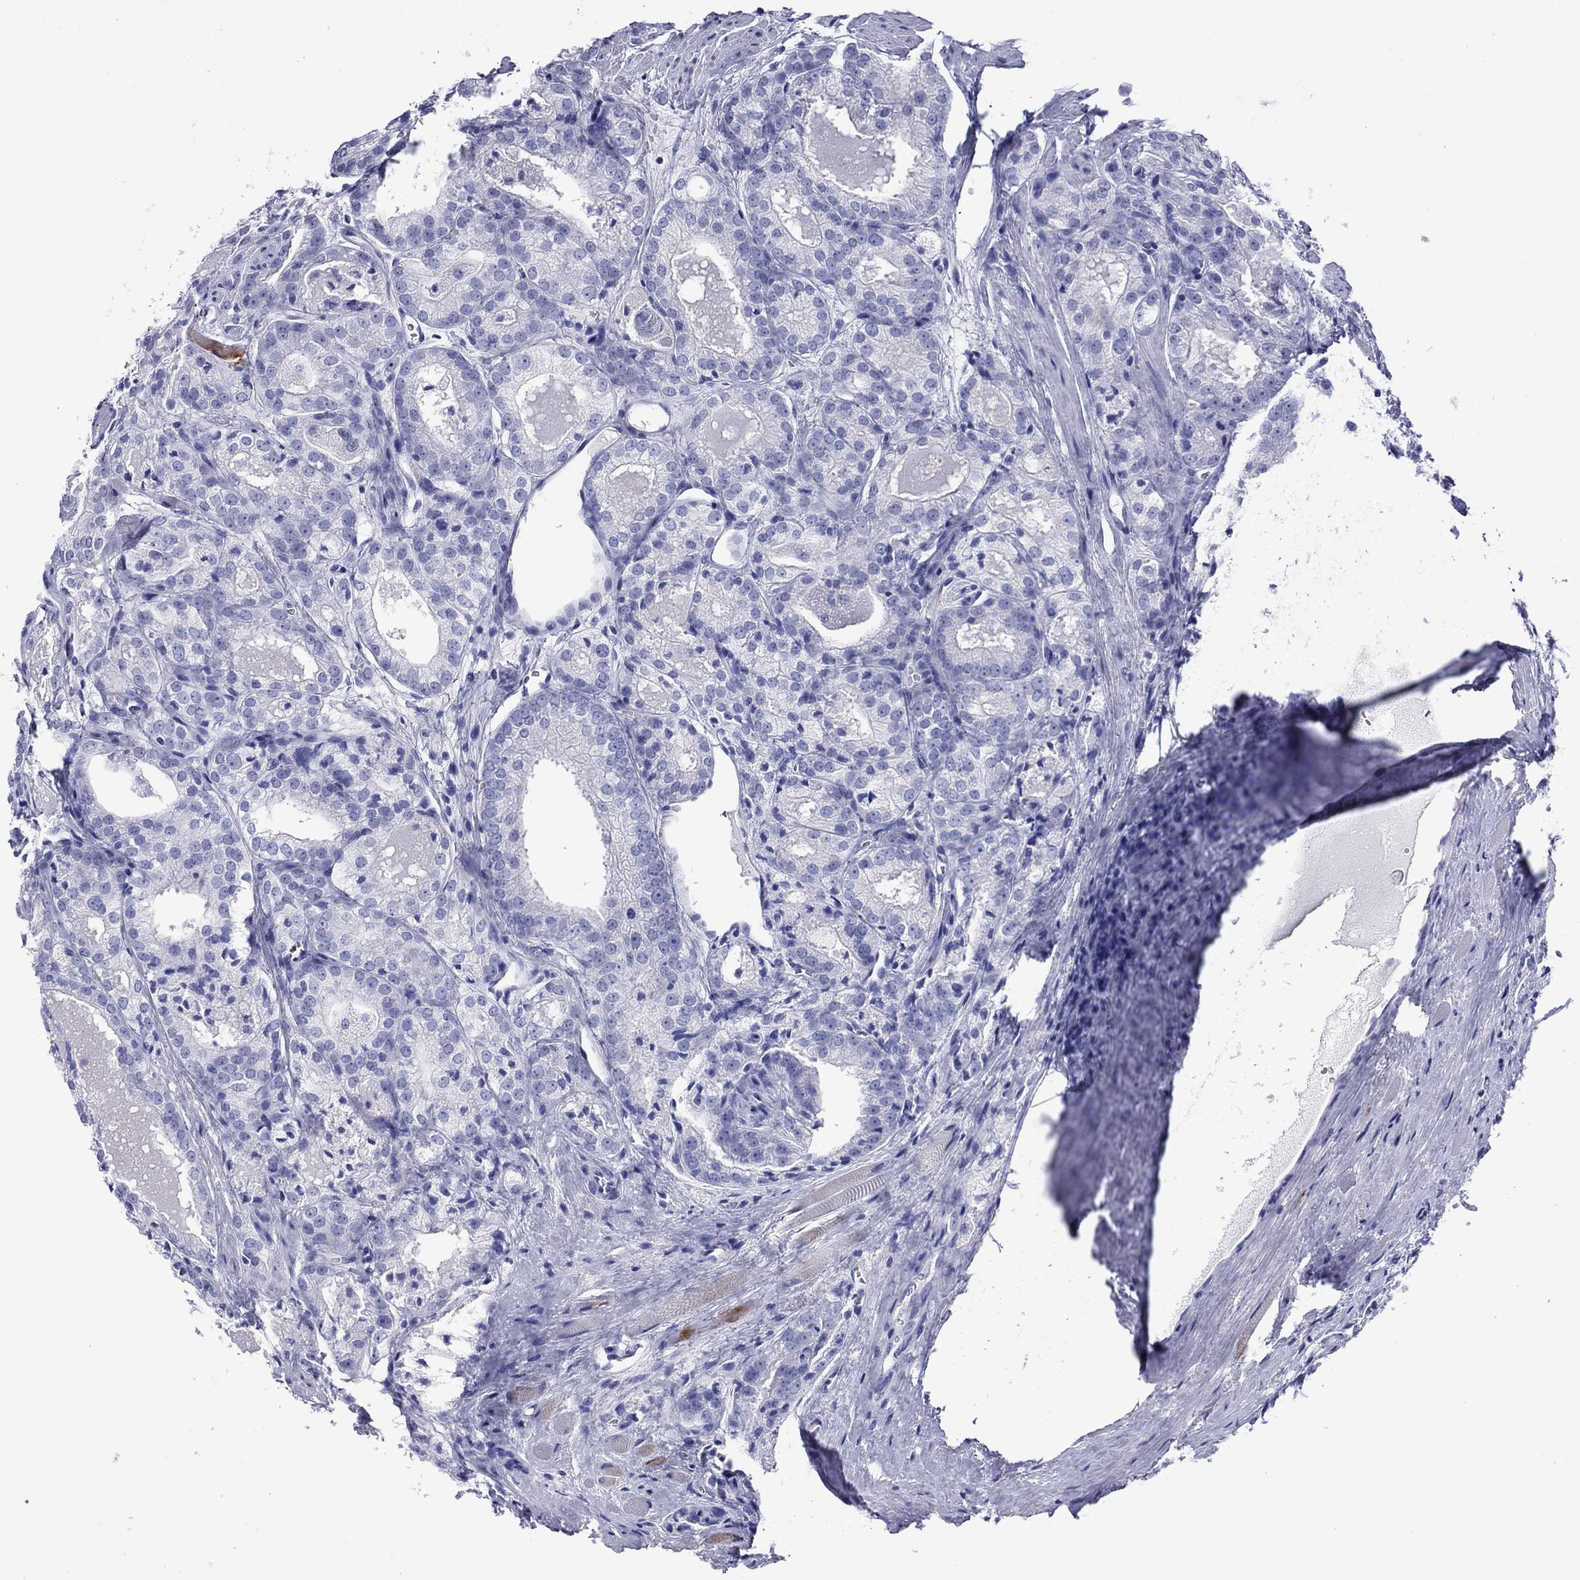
{"staining": {"intensity": "negative", "quantity": "none", "location": "none"}, "tissue": "prostate cancer", "cell_type": "Tumor cells", "image_type": "cancer", "snomed": [{"axis": "morphology", "description": "Adenocarcinoma, NOS"}, {"axis": "morphology", "description": "Adenocarcinoma, High grade"}, {"axis": "topography", "description": "Prostate"}], "caption": "A histopathology image of adenocarcinoma (prostate) stained for a protein demonstrates no brown staining in tumor cells.", "gene": "ROM1", "patient": {"sex": "male", "age": 70}}